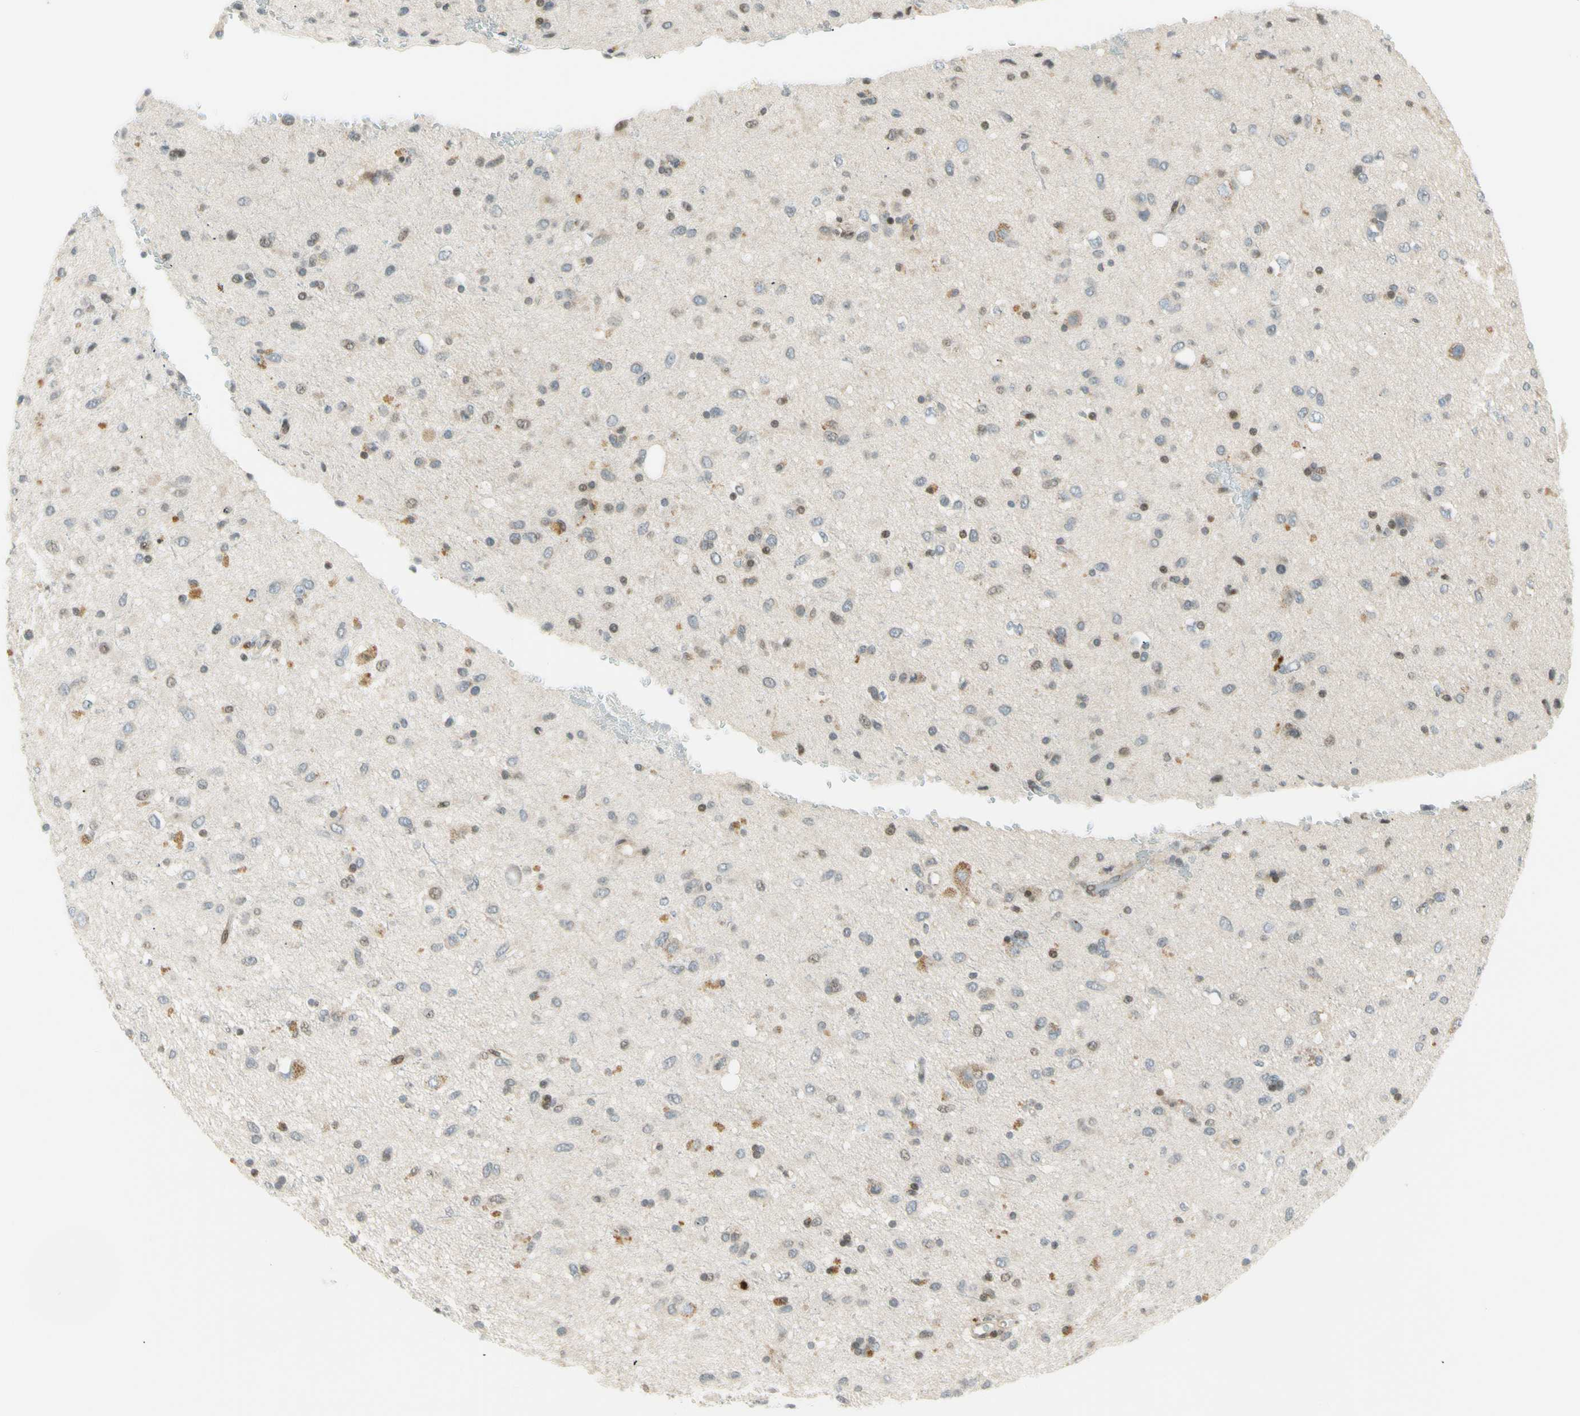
{"staining": {"intensity": "negative", "quantity": "none", "location": "none"}, "tissue": "glioma", "cell_type": "Tumor cells", "image_type": "cancer", "snomed": [{"axis": "morphology", "description": "Glioma, malignant, Low grade"}, {"axis": "topography", "description": "Brain"}], "caption": "Immunohistochemistry of human malignant glioma (low-grade) shows no staining in tumor cells.", "gene": "TPT1", "patient": {"sex": "male", "age": 77}}